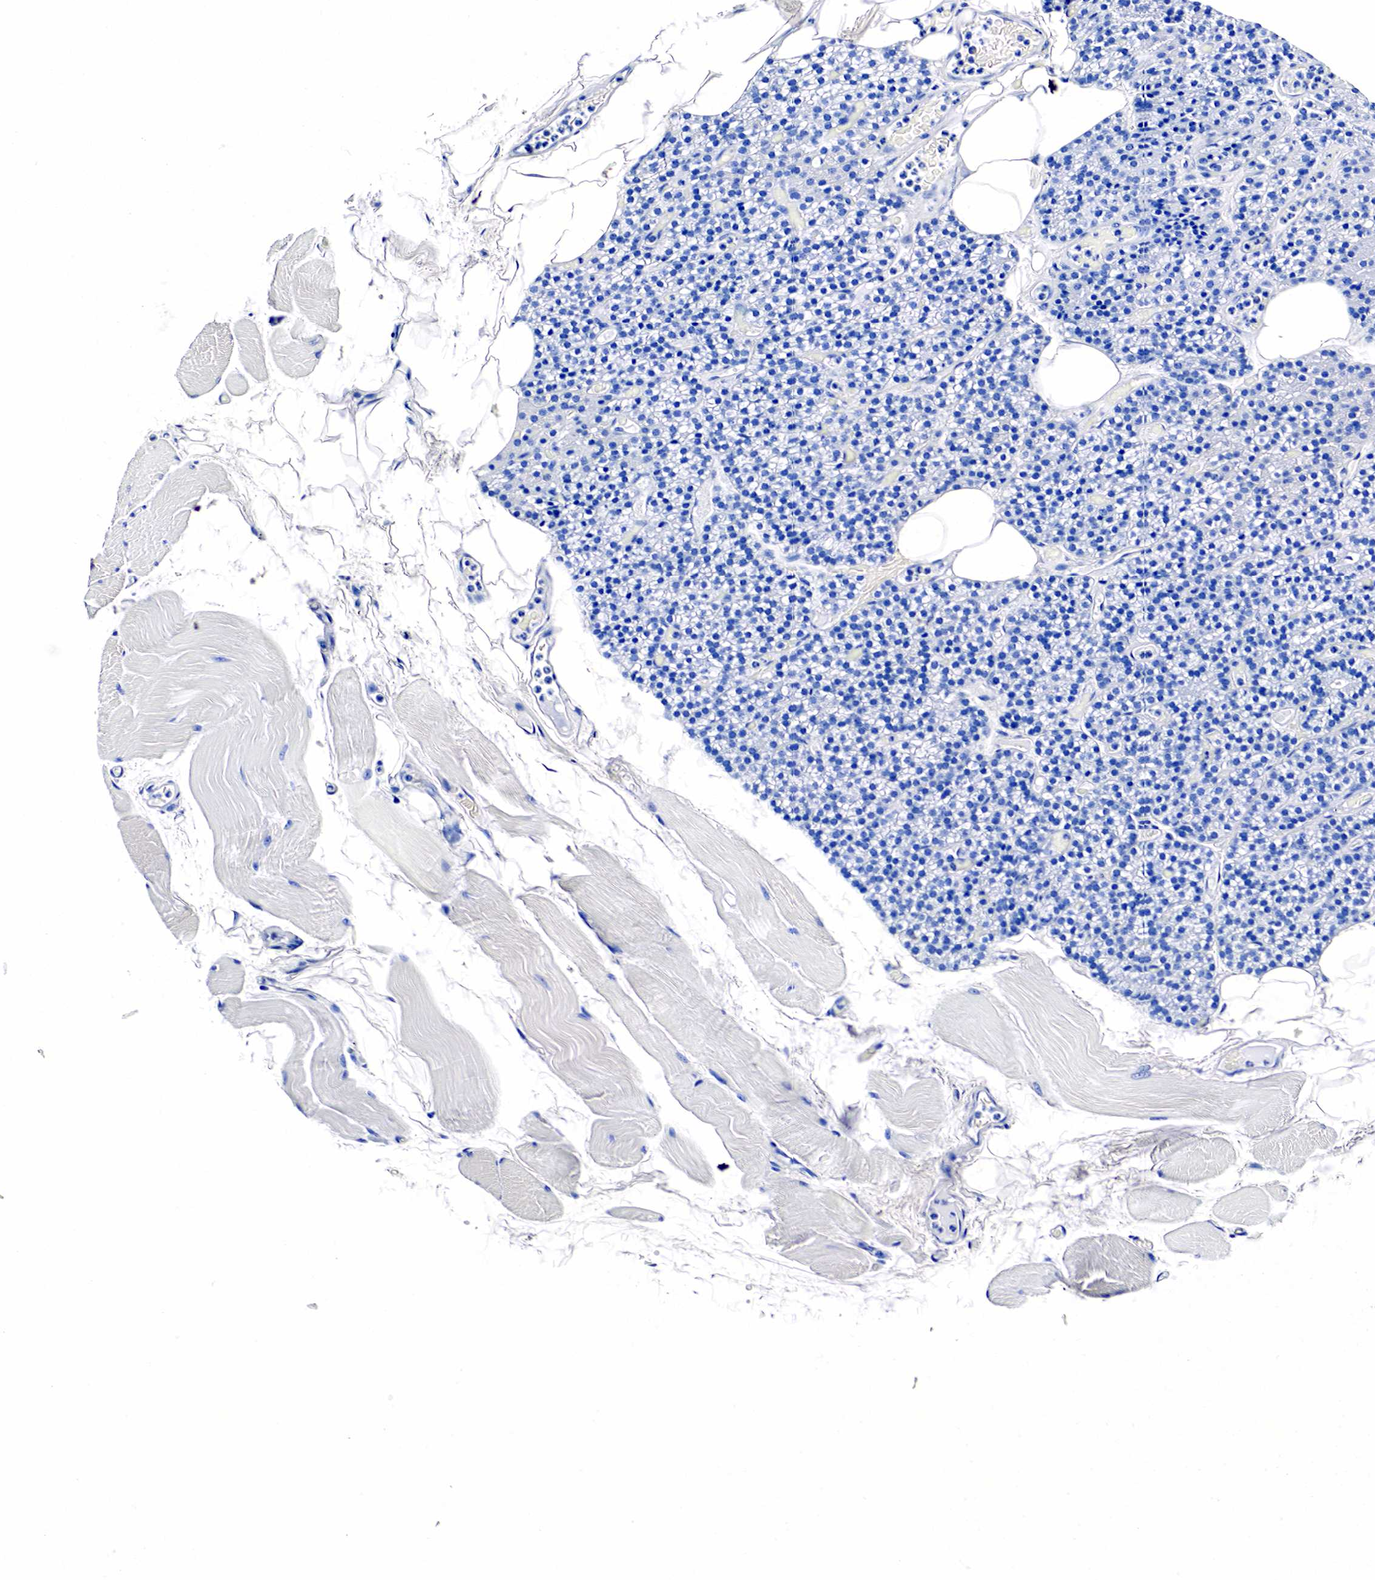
{"staining": {"intensity": "negative", "quantity": "none", "location": "none"}, "tissue": "skeletal muscle", "cell_type": "Myocytes", "image_type": "normal", "snomed": [{"axis": "morphology", "description": "Normal tissue, NOS"}, {"axis": "topography", "description": "Skeletal muscle"}, {"axis": "topography", "description": "Parathyroid gland"}], "caption": "This is an immunohistochemistry (IHC) image of unremarkable human skeletal muscle. There is no staining in myocytes.", "gene": "KLK3", "patient": {"sex": "female", "age": 37}}